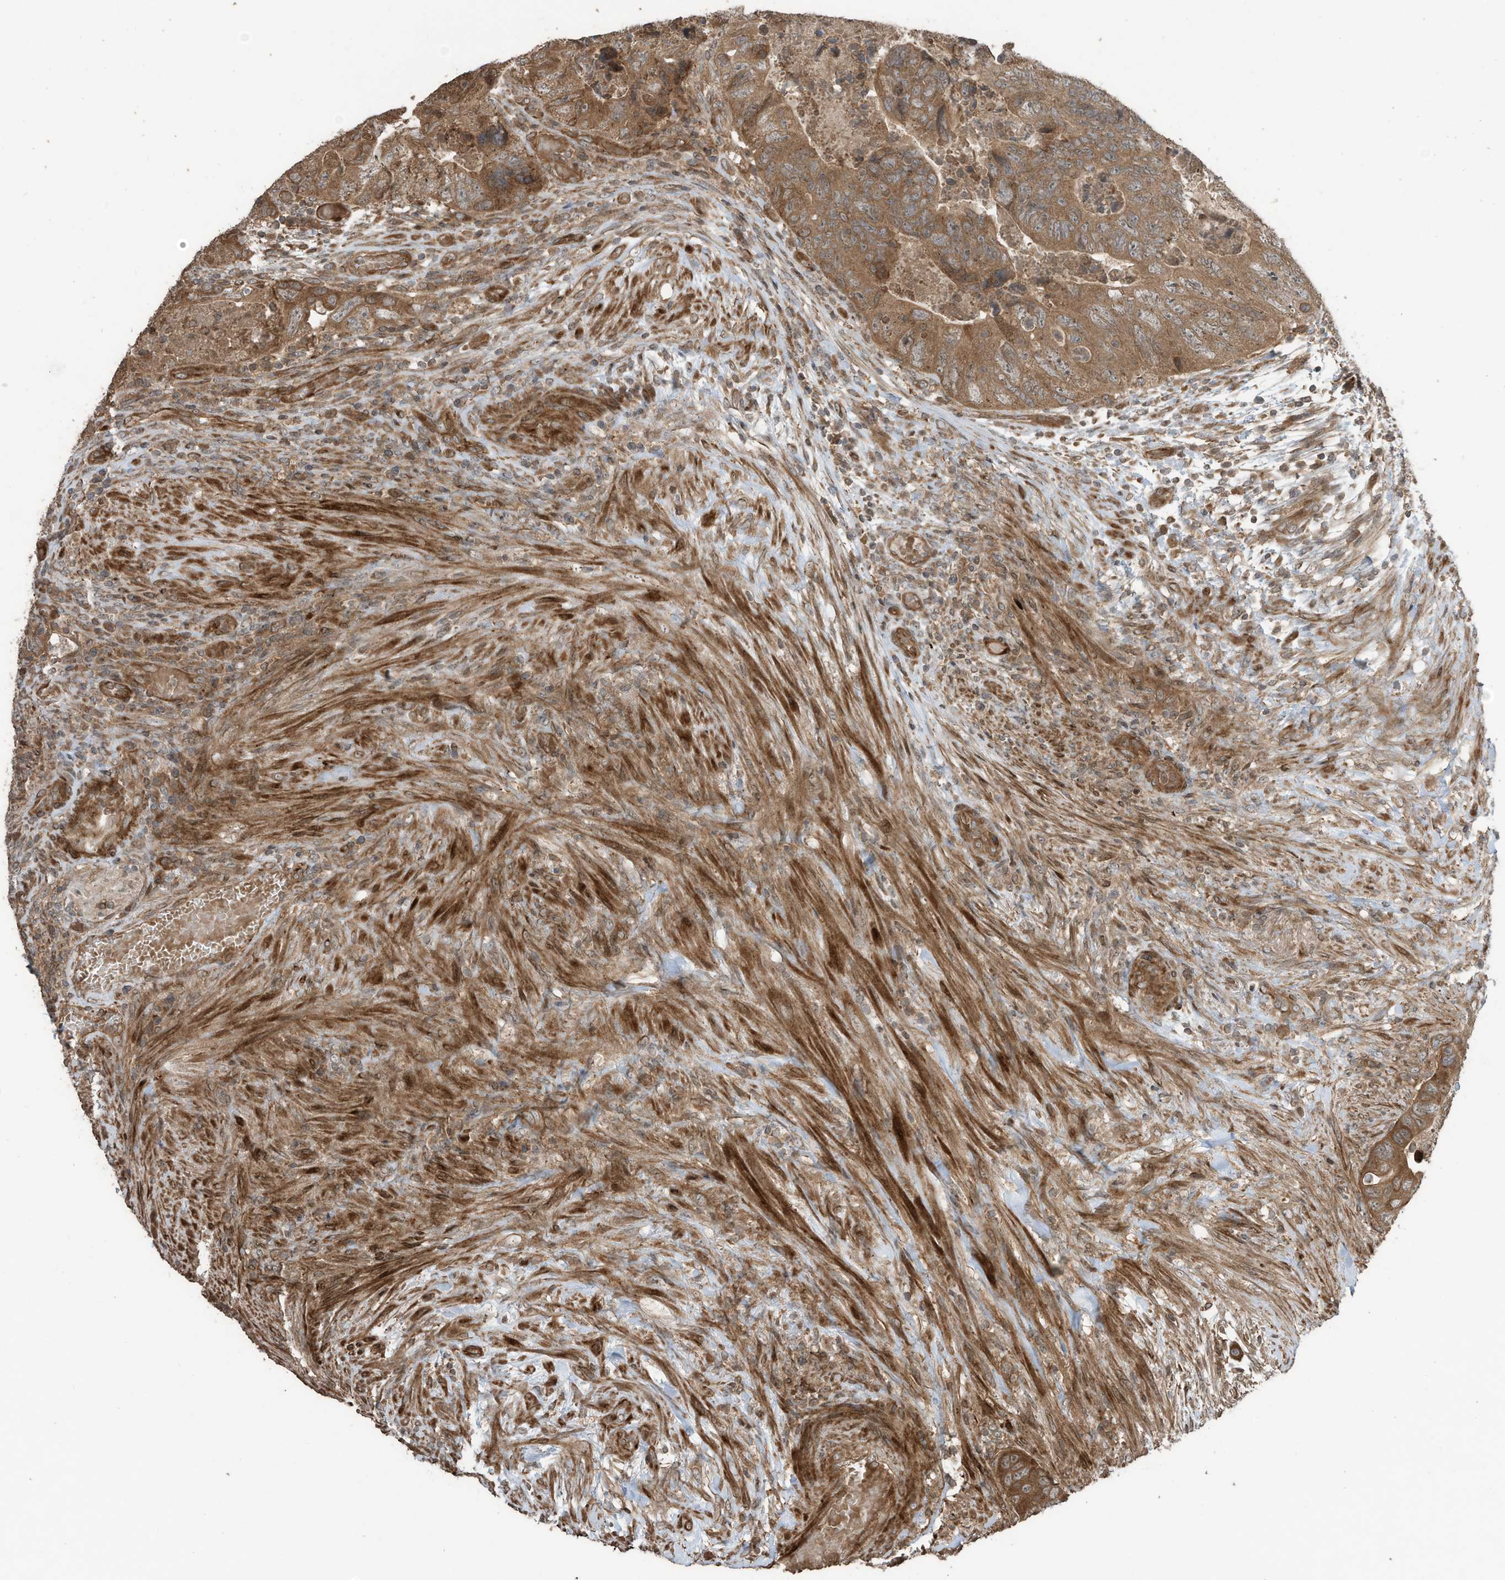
{"staining": {"intensity": "moderate", "quantity": ">75%", "location": "cytoplasmic/membranous"}, "tissue": "colorectal cancer", "cell_type": "Tumor cells", "image_type": "cancer", "snomed": [{"axis": "morphology", "description": "Adenocarcinoma, NOS"}, {"axis": "topography", "description": "Rectum"}], "caption": "The micrograph reveals staining of colorectal cancer (adenocarcinoma), revealing moderate cytoplasmic/membranous protein staining (brown color) within tumor cells.", "gene": "ZNF653", "patient": {"sex": "male", "age": 63}}